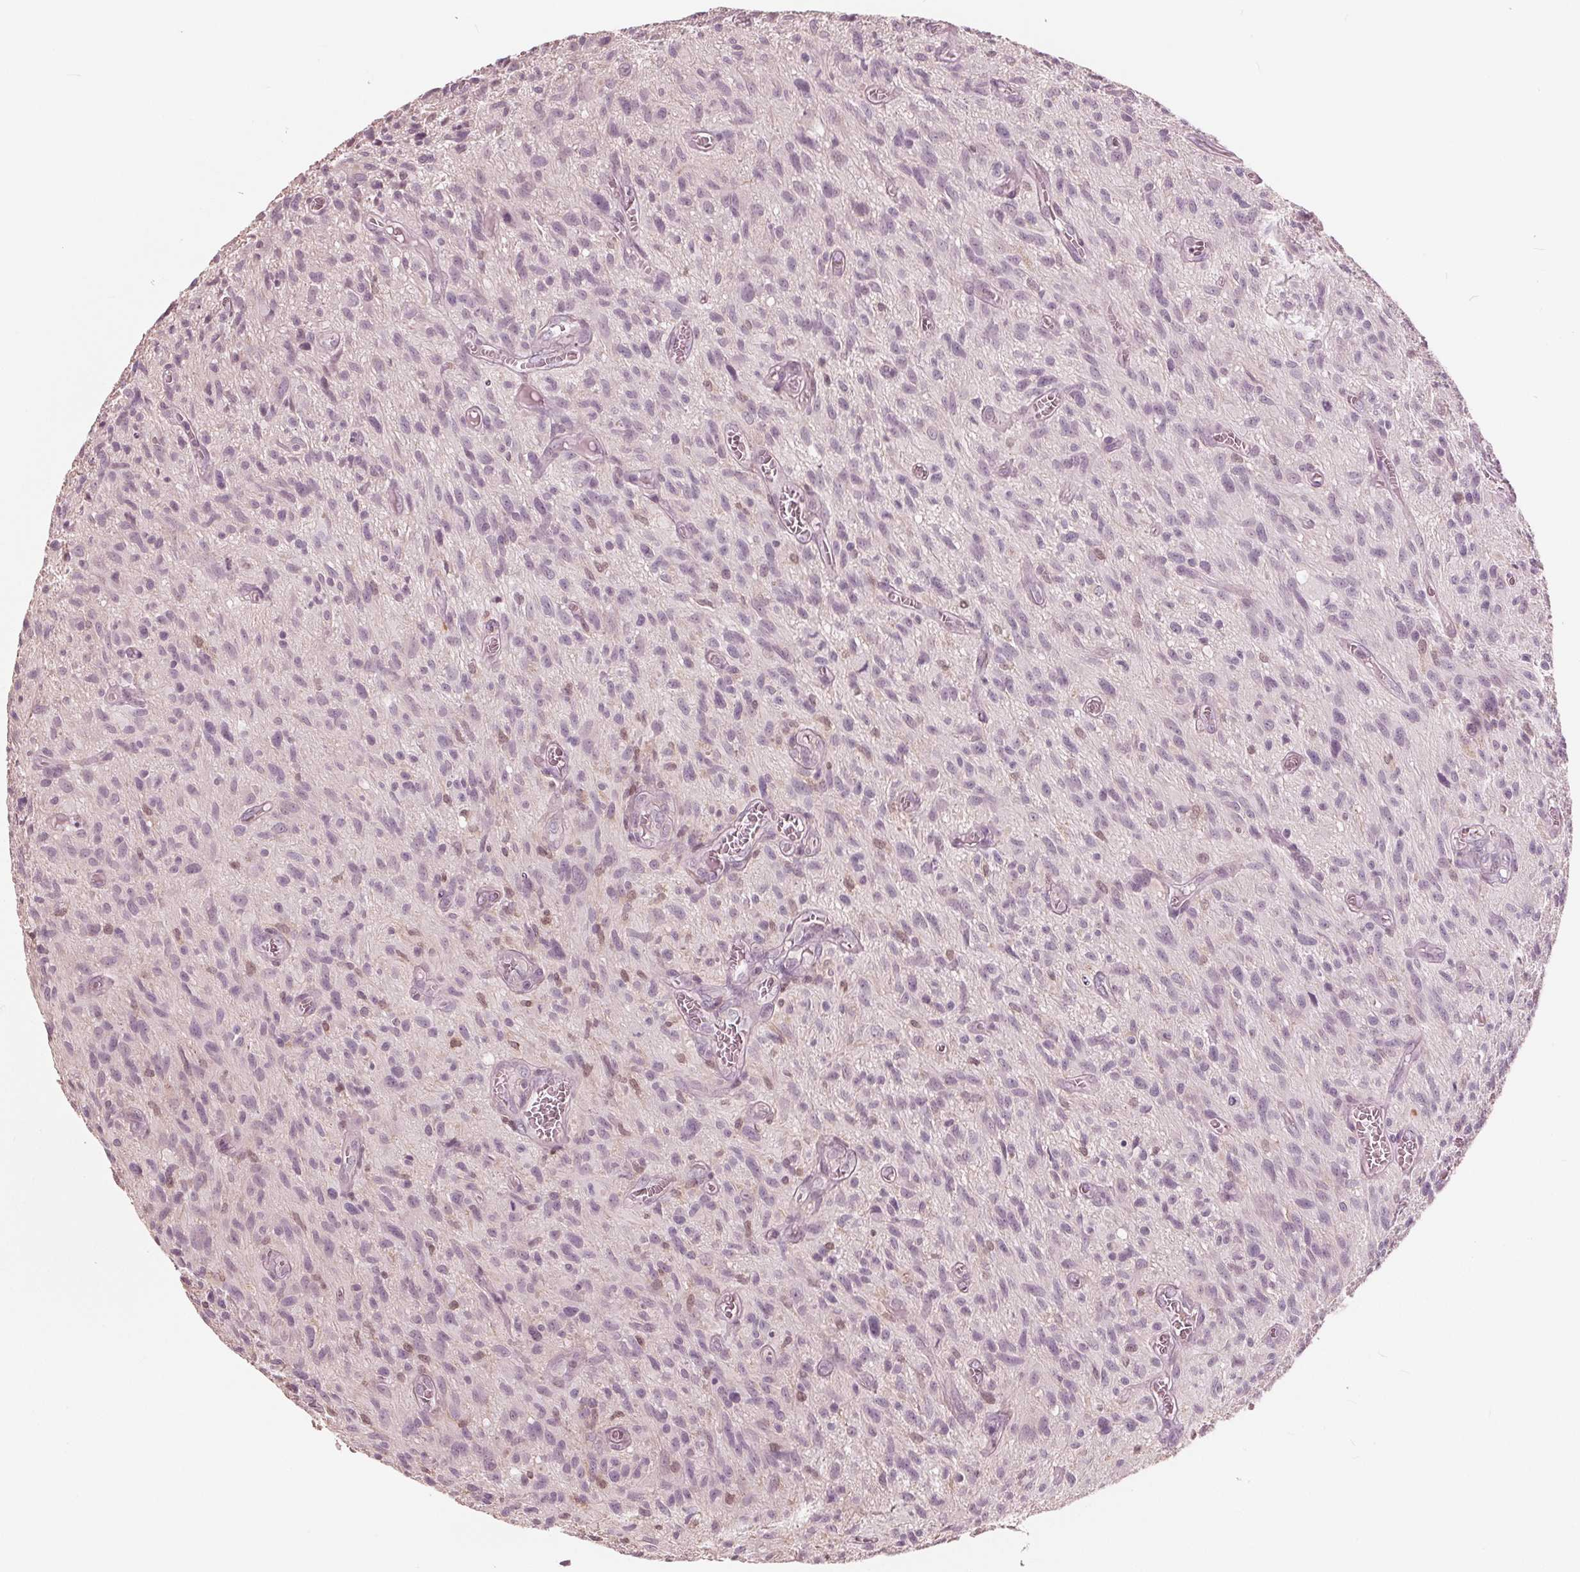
{"staining": {"intensity": "negative", "quantity": "none", "location": "none"}, "tissue": "glioma", "cell_type": "Tumor cells", "image_type": "cancer", "snomed": [{"axis": "morphology", "description": "Glioma, malignant, High grade"}, {"axis": "topography", "description": "Brain"}], "caption": "This is a image of immunohistochemistry (IHC) staining of malignant high-grade glioma, which shows no expression in tumor cells.", "gene": "ING3", "patient": {"sex": "male", "age": 75}}